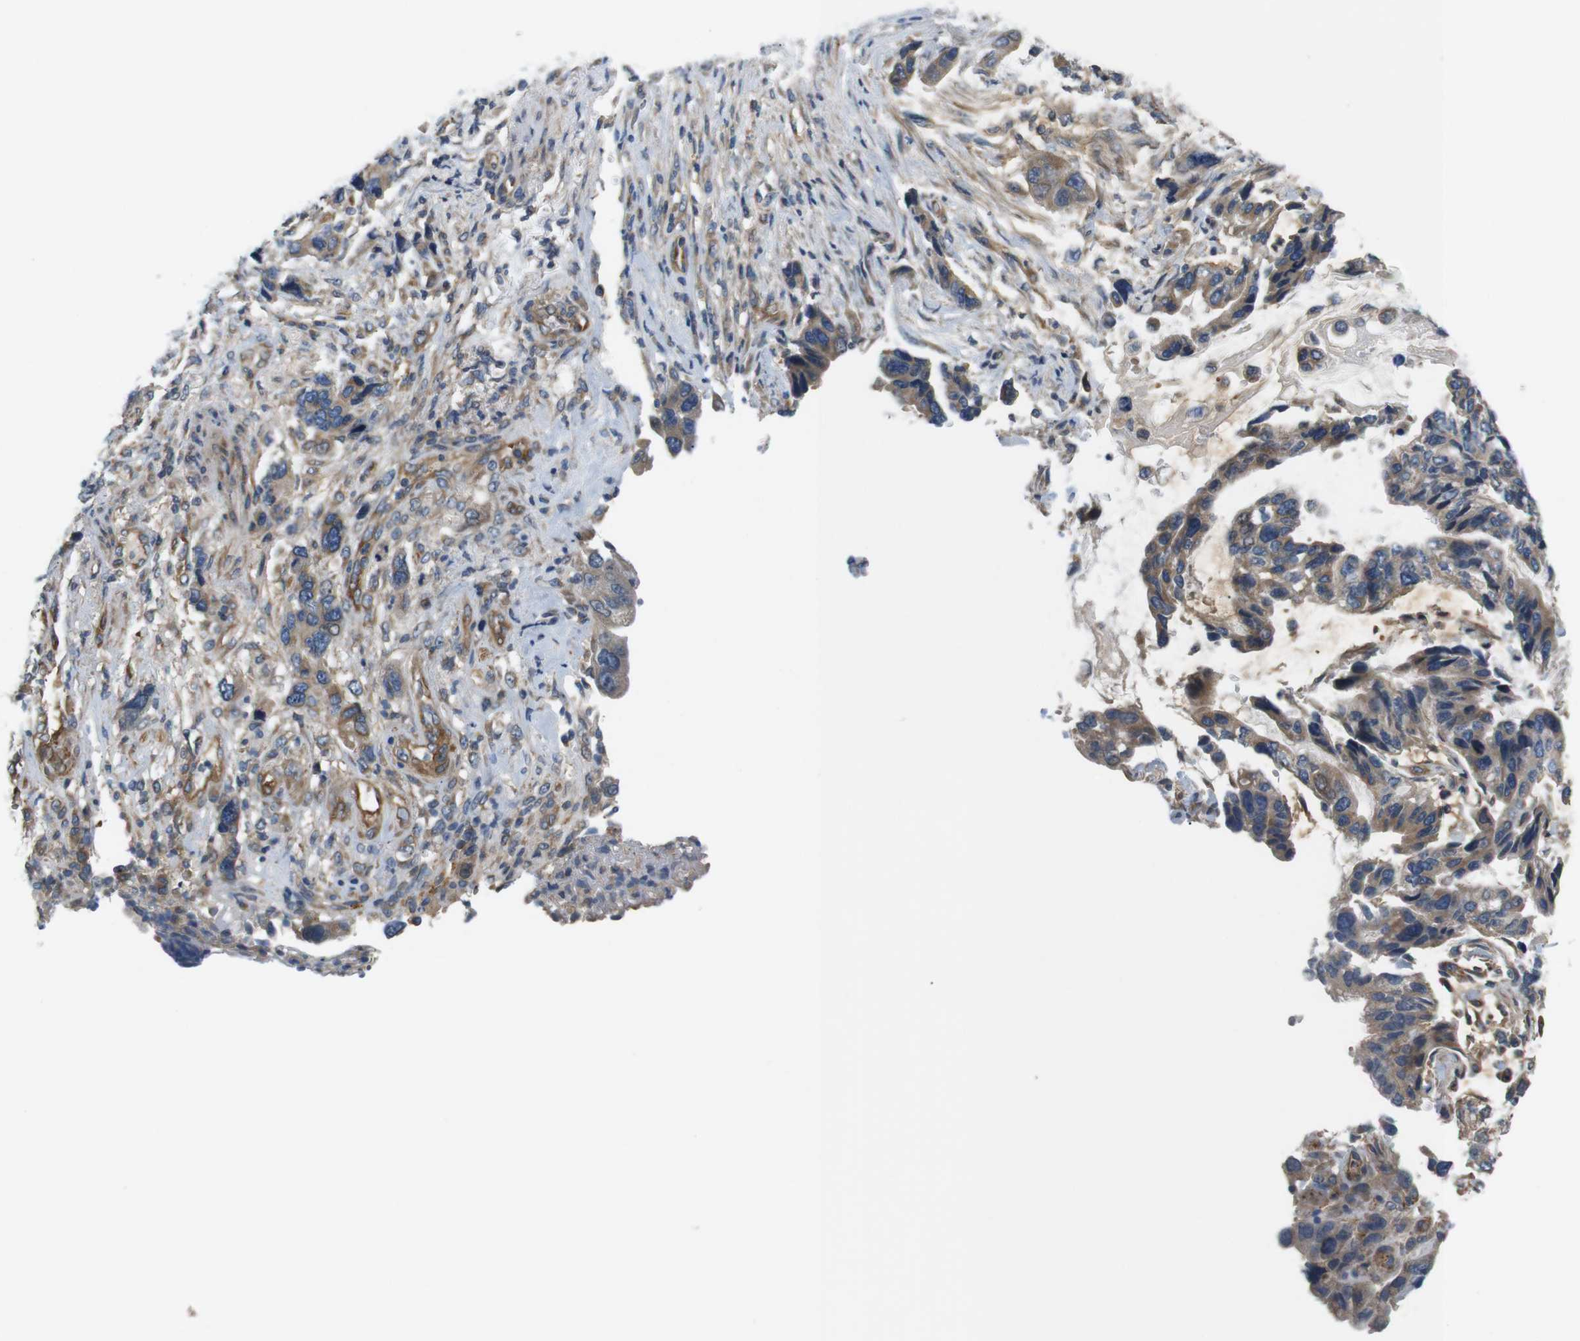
{"staining": {"intensity": "moderate", "quantity": ">75%", "location": "cytoplasmic/membranous"}, "tissue": "stomach cancer", "cell_type": "Tumor cells", "image_type": "cancer", "snomed": [{"axis": "morphology", "description": "Adenocarcinoma, NOS"}, {"axis": "topography", "description": "Stomach, lower"}], "caption": "A high-resolution micrograph shows immunohistochemistry staining of stomach adenocarcinoma, which reveals moderate cytoplasmic/membranous expression in about >75% of tumor cells. The staining was performed using DAB (3,3'-diaminobenzidine), with brown indicating positive protein expression. Nuclei are stained blue with hematoxylin.", "gene": "BVES", "patient": {"sex": "female", "age": 93}}